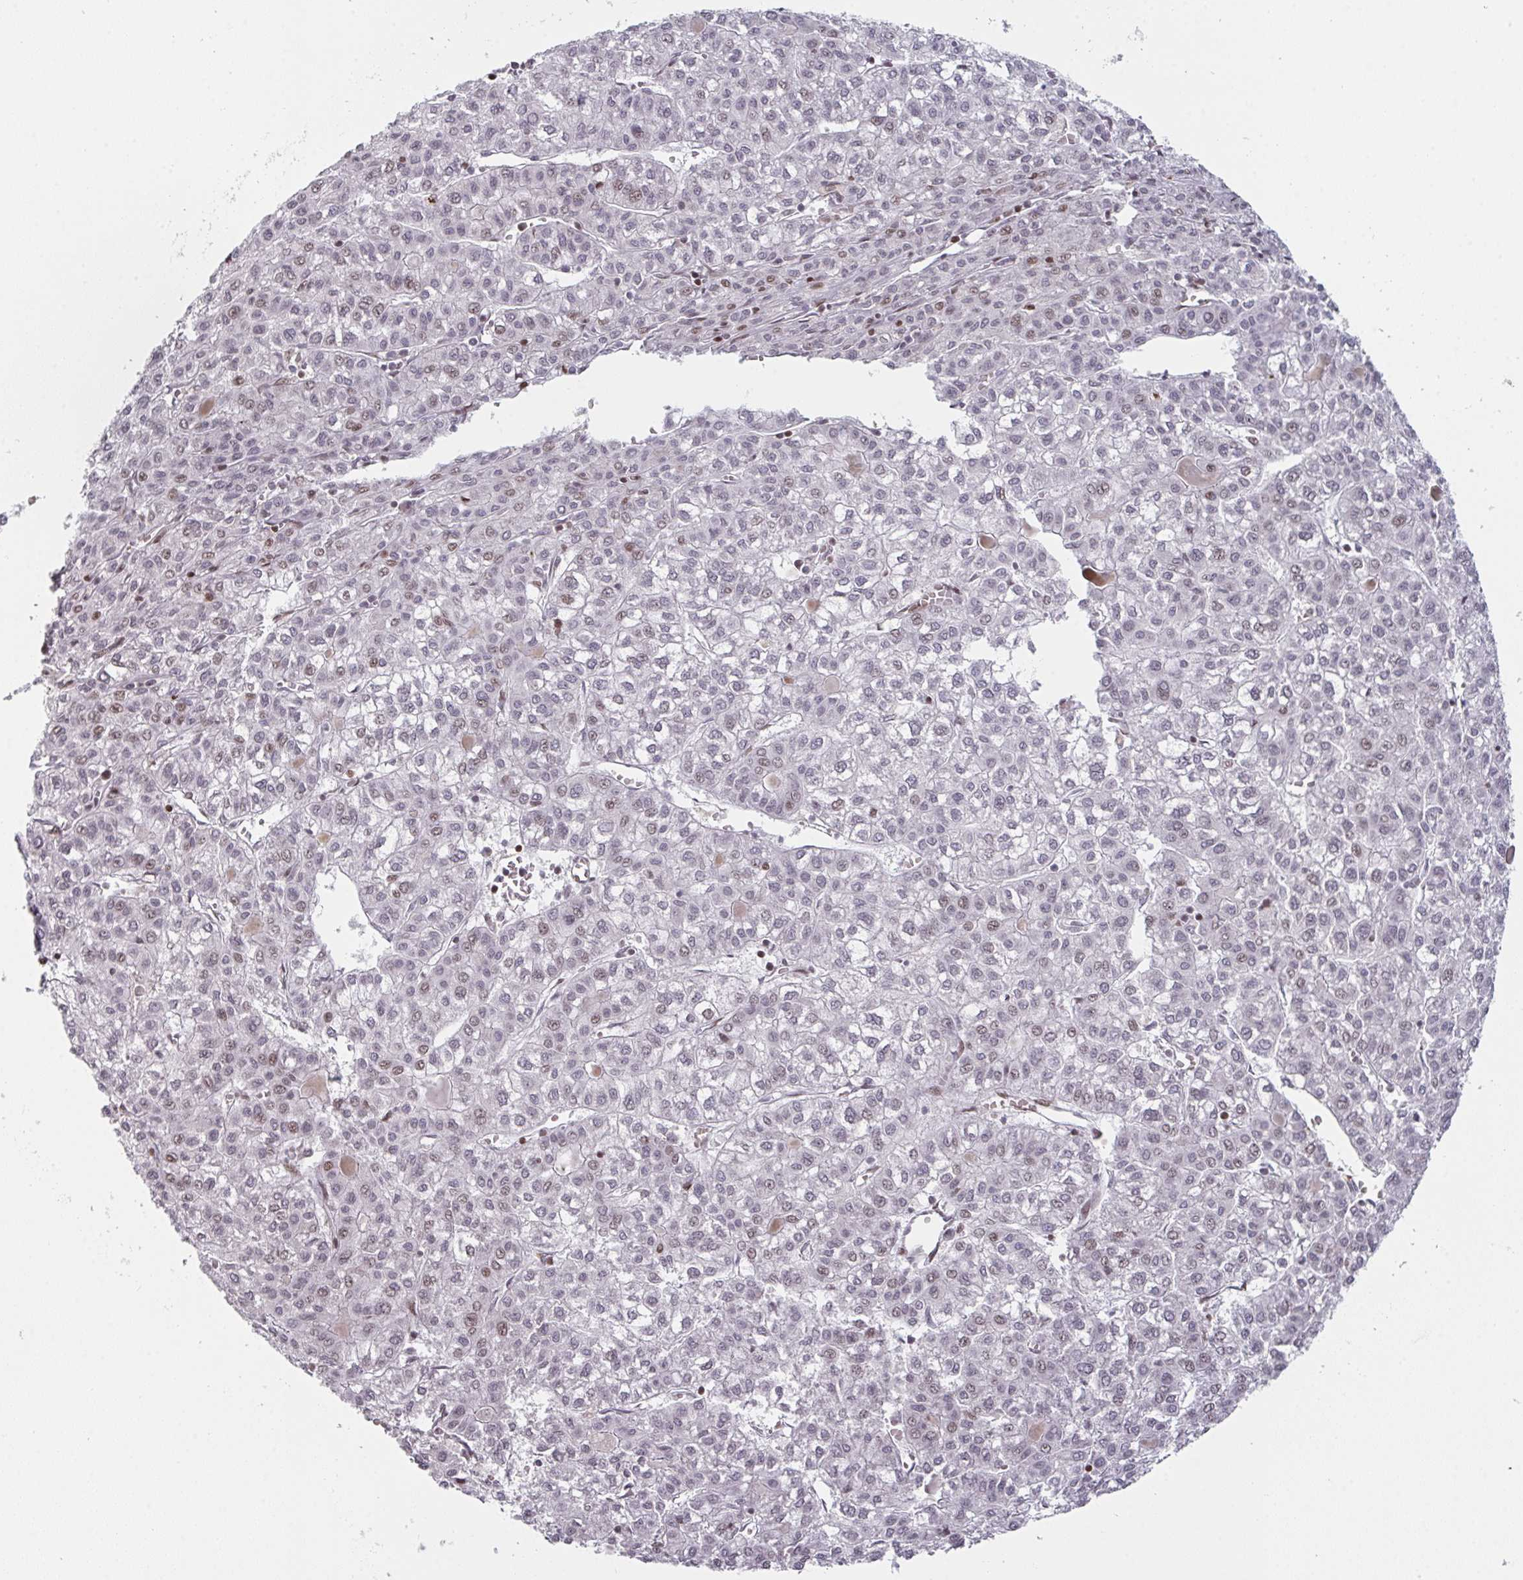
{"staining": {"intensity": "weak", "quantity": "<25%", "location": "nuclear"}, "tissue": "liver cancer", "cell_type": "Tumor cells", "image_type": "cancer", "snomed": [{"axis": "morphology", "description": "Carcinoma, Hepatocellular, NOS"}, {"axis": "topography", "description": "Liver"}], "caption": "An IHC image of liver cancer is shown. There is no staining in tumor cells of liver cancer.", "gene": "PCDHB8", "patient": {"sex": "female", "age": 43}}